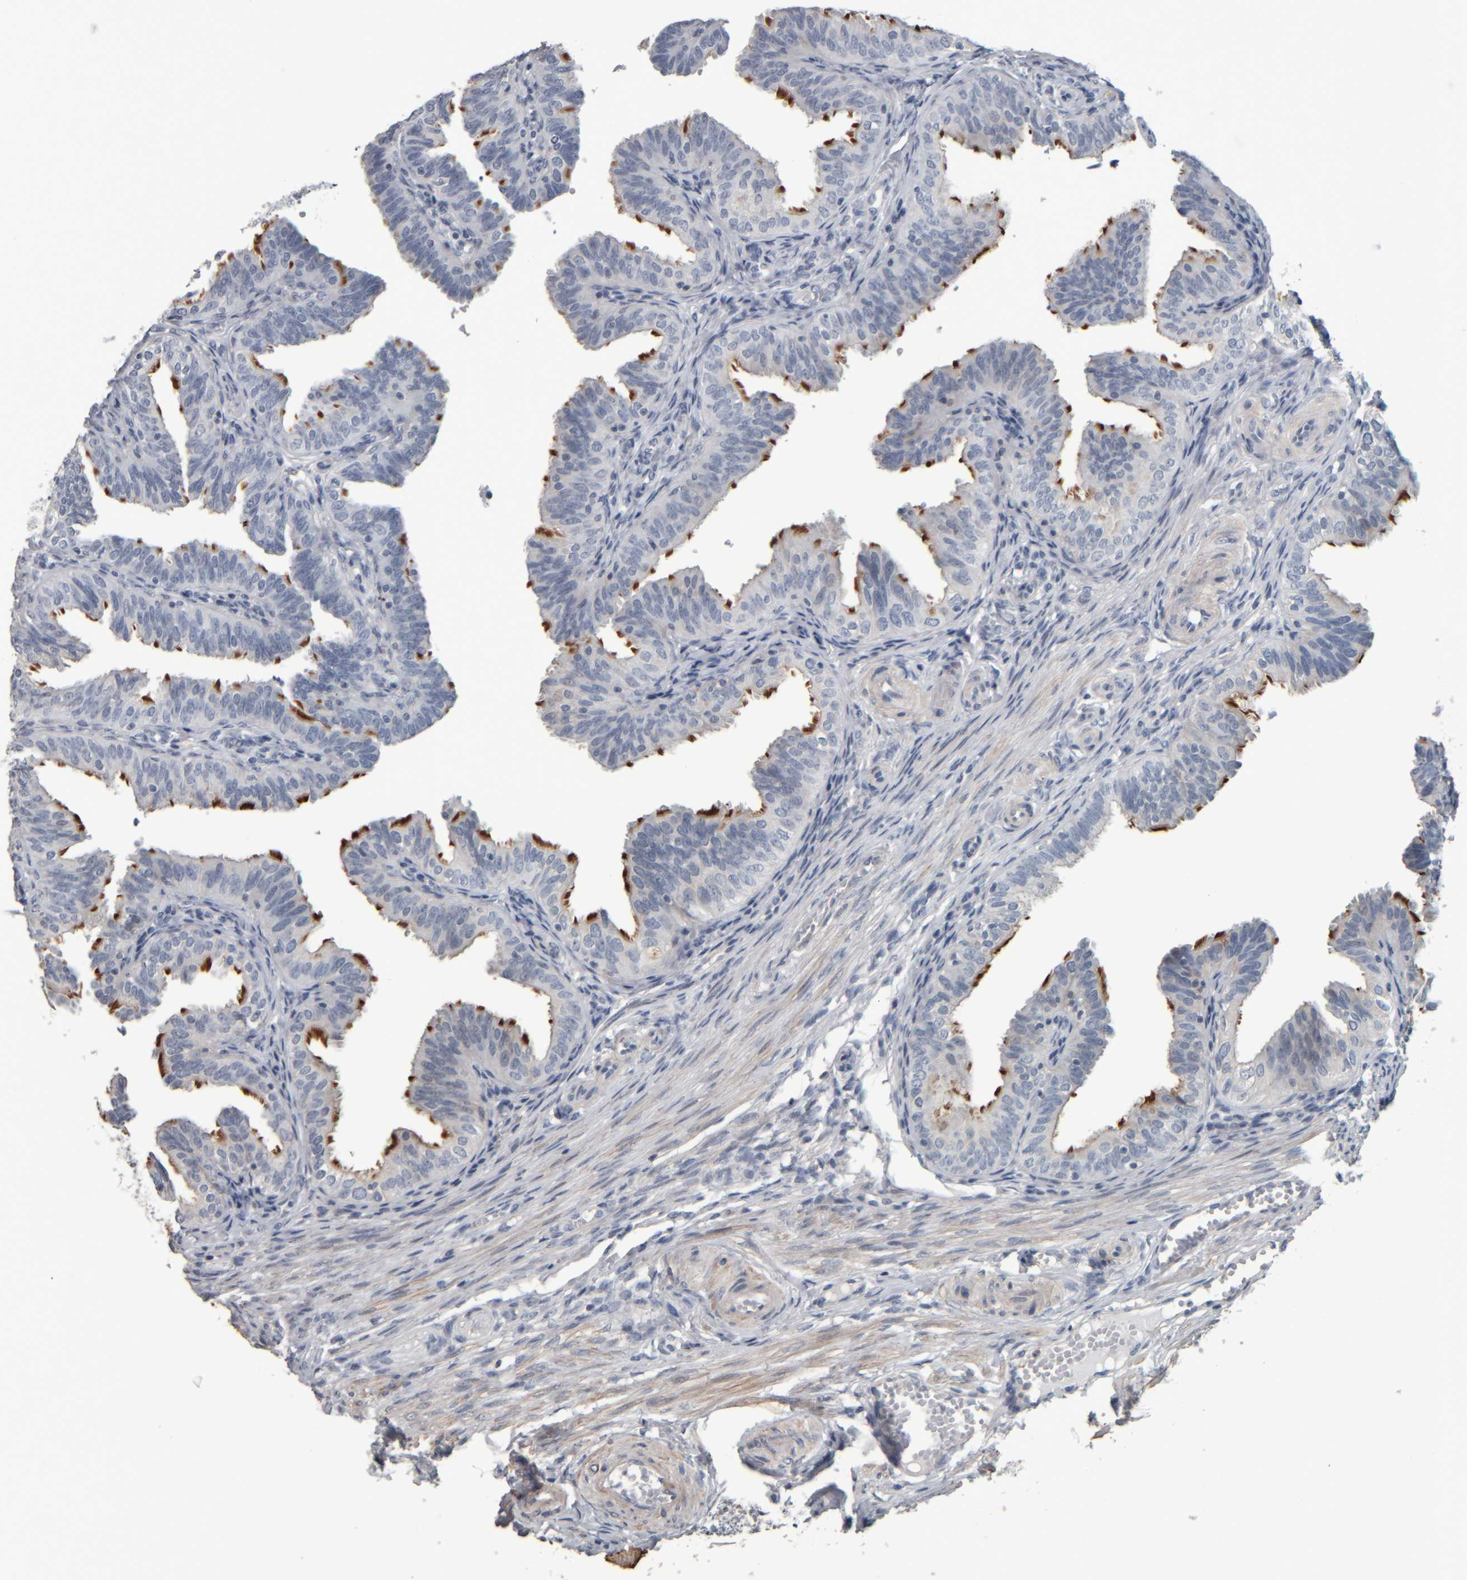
{"staining": {"intensity": "strong", "quantity": "<25%", "location": "cytoplasmic/membranous"}, "tissue": "fallopian tube", "cell_type": "Glandular cells", "image_type": "normal", "snomed": [{"axis": "morphology", "description": "Normal tissue, NOS"}, {"axis": "topography", "description": "Fallopian tube"}], "caption": "DAB (3,3'-diaminobenzidine) immunohistochemical staining of unremarkable fallopian tube exhibits strong cytoplasmic/membranous protein staining in approximately <25% of glandular cells. The staining was performed using DAB (3,3'-diaminobenzidine) to visualize the protein expression in brown, while the nuclei were stained in blue with hematoxylin (Magnification: 20x).", "gene": "CAVIN4", "patient": {"sex": "female", "age": 35}}